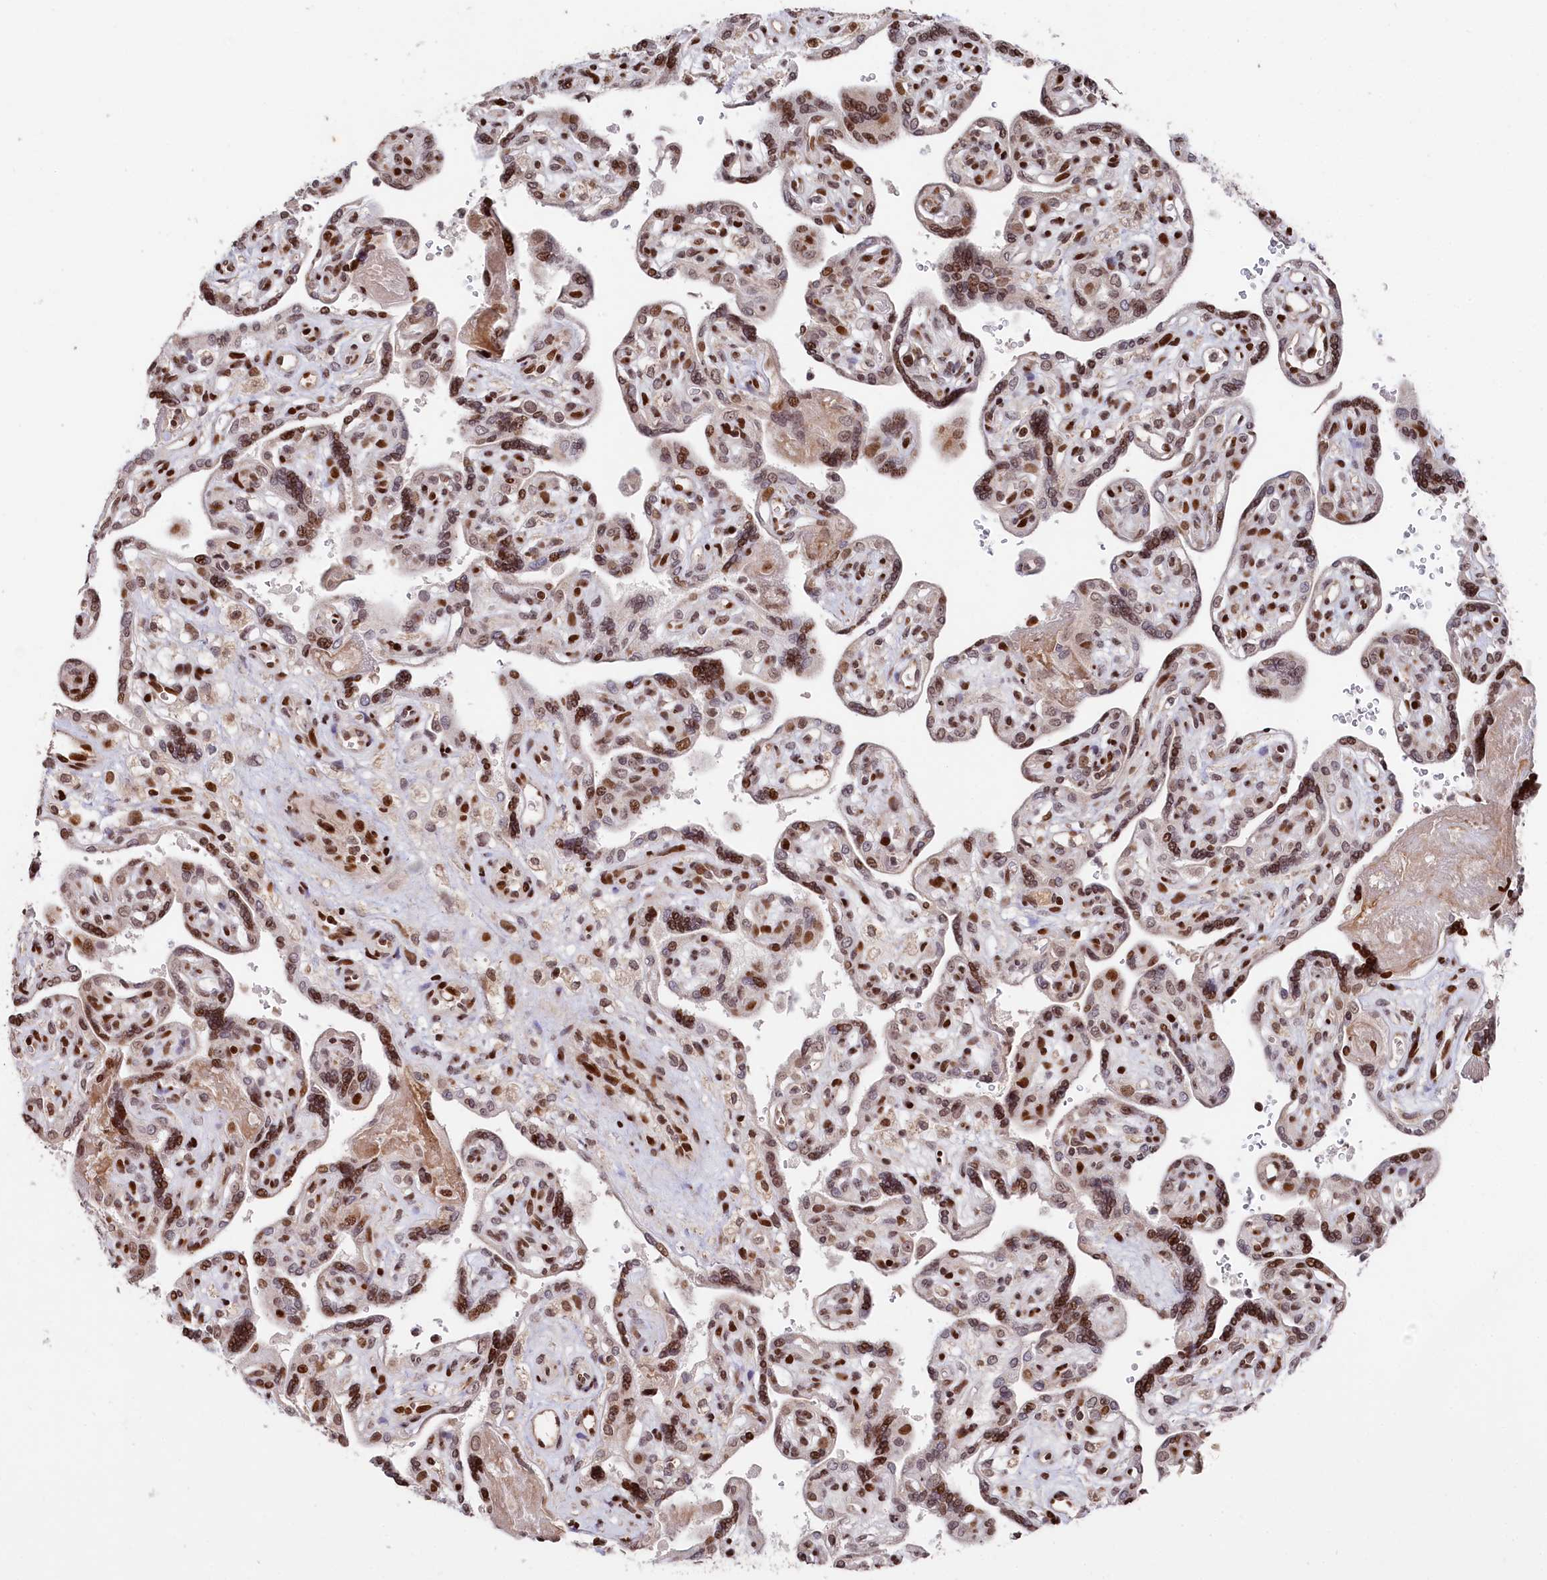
{"staining": {"intensity": "strong", "quantity": "25%-75%", "location": "nuclear"}, "tissue": "placenta", "cell_type": "Trophoblastic cells", "image_type": "normal", "snomed": [{"axis": "morphology", "description": "Normal tissue, NOS"}, {"axis": "topography", "description": "Placenta"}], "caption": "The micrograph displays staining of normal placenta, revealing strong nuclear protein positivity (brown color) within trophoblastic cells. The staining was performed using DAB (3,3'-diaminobenzidine) to visualize the protein expression in brown, while the nuclei were stained in blue with hematoxylin (Magnification: 20x).", "gene": "MCF2L2", "patient": {"sex": "female", "age": 39}}